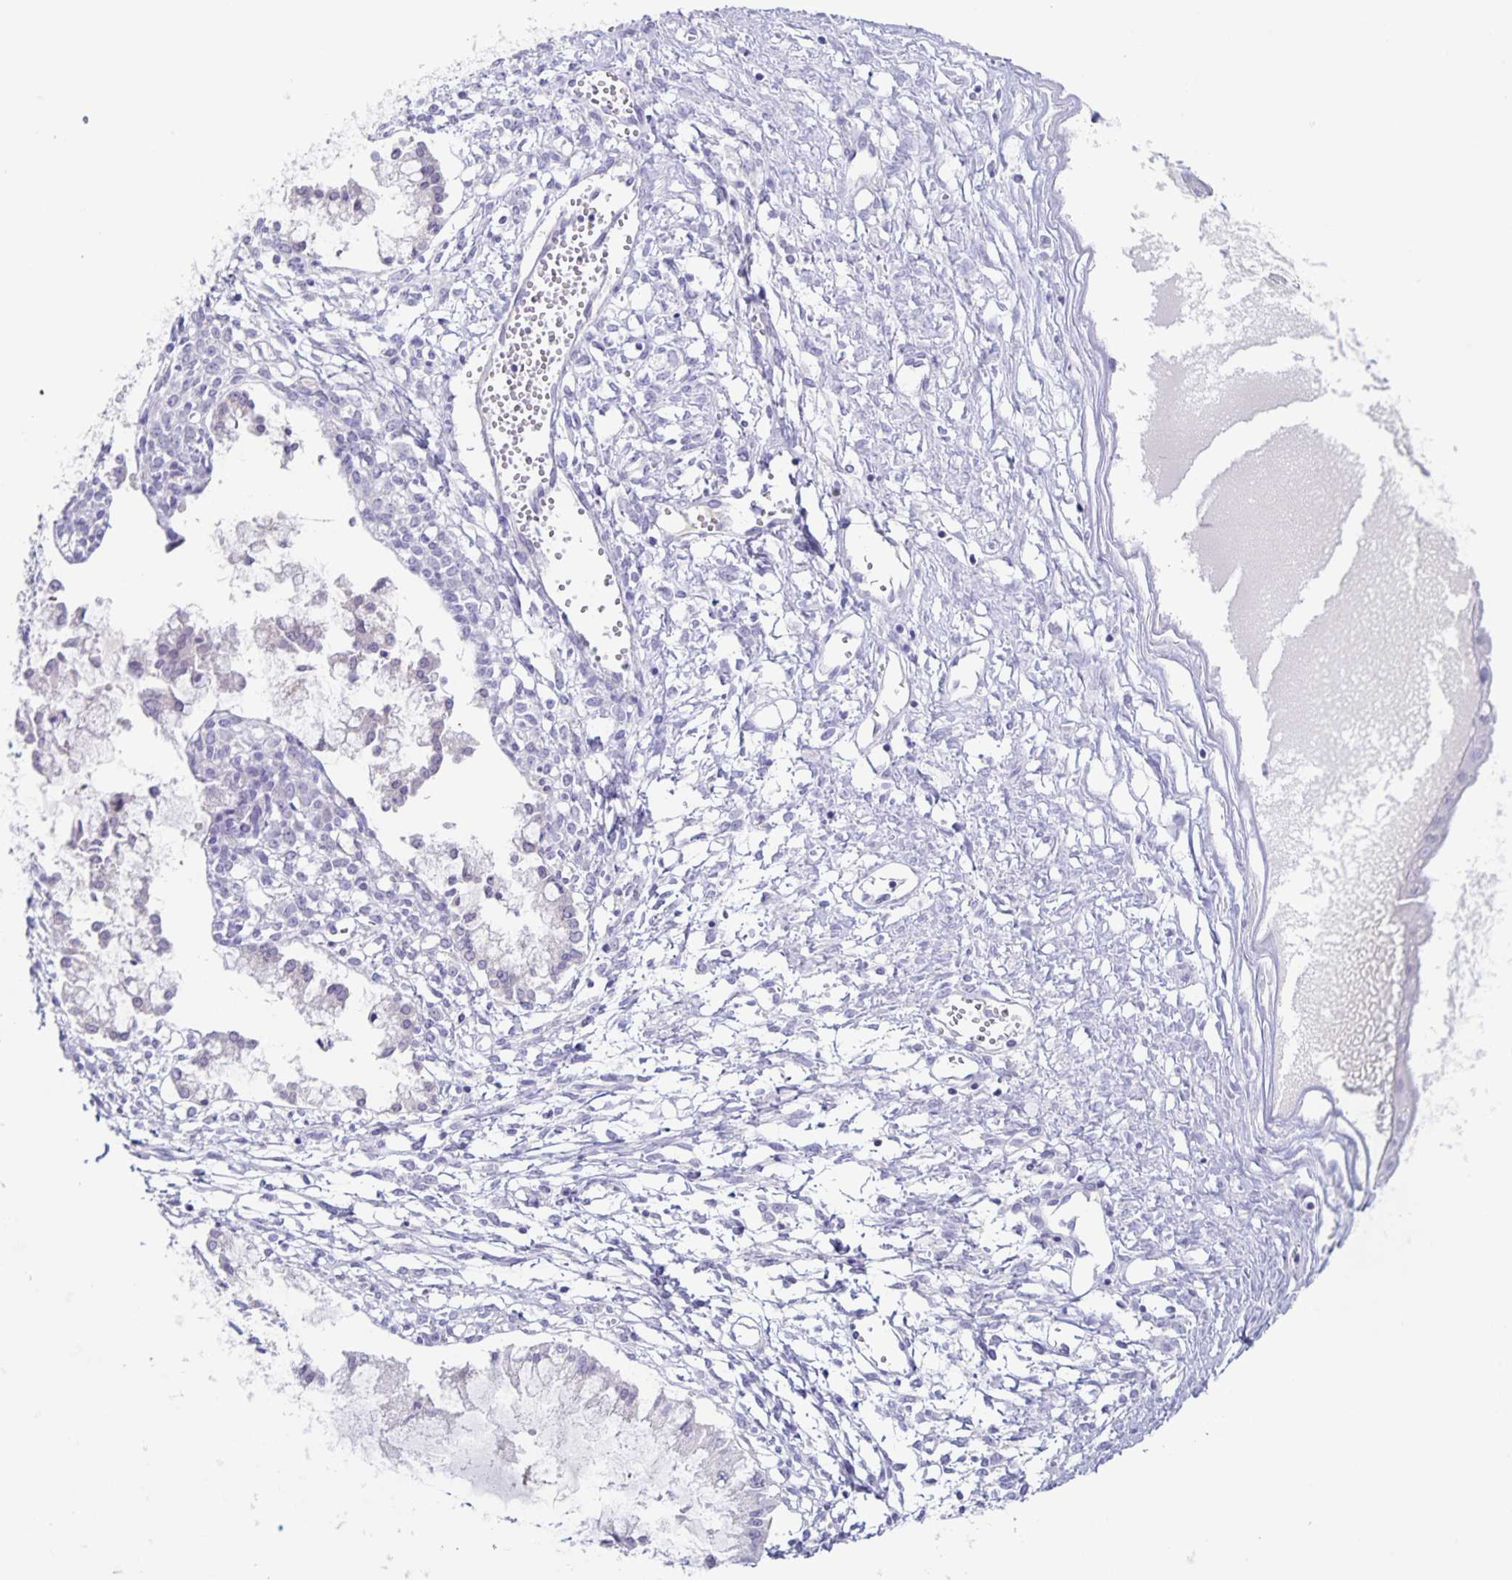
{"staining": {"intensity": "negative", "quantity": "none", "location": "none"}, "tissue": "ovarian cancer", "cell_type": "Tumor cells", "image_type": "cancer", "snomed": [{"axis": "morphology", "description": "Cystadenocarcinoma, mucinous, NOS"}, {"axis": "topography", "description": "Ovary"}], "caption": "Immunohistochemistry histopathology image of neoplastic tissue: human ovarian cancer stained with DAB (3,3'-diaminobenzidine) reveals no significant protein positivity in tumor cells. The staining was performed using DAB to visualize the protein expression in brown, while the nuclei were stained in blue with hematoxylin (Magnification: 20x).", "gene": "RPL36A", "patient": {"sex": "female", "age": 34}}